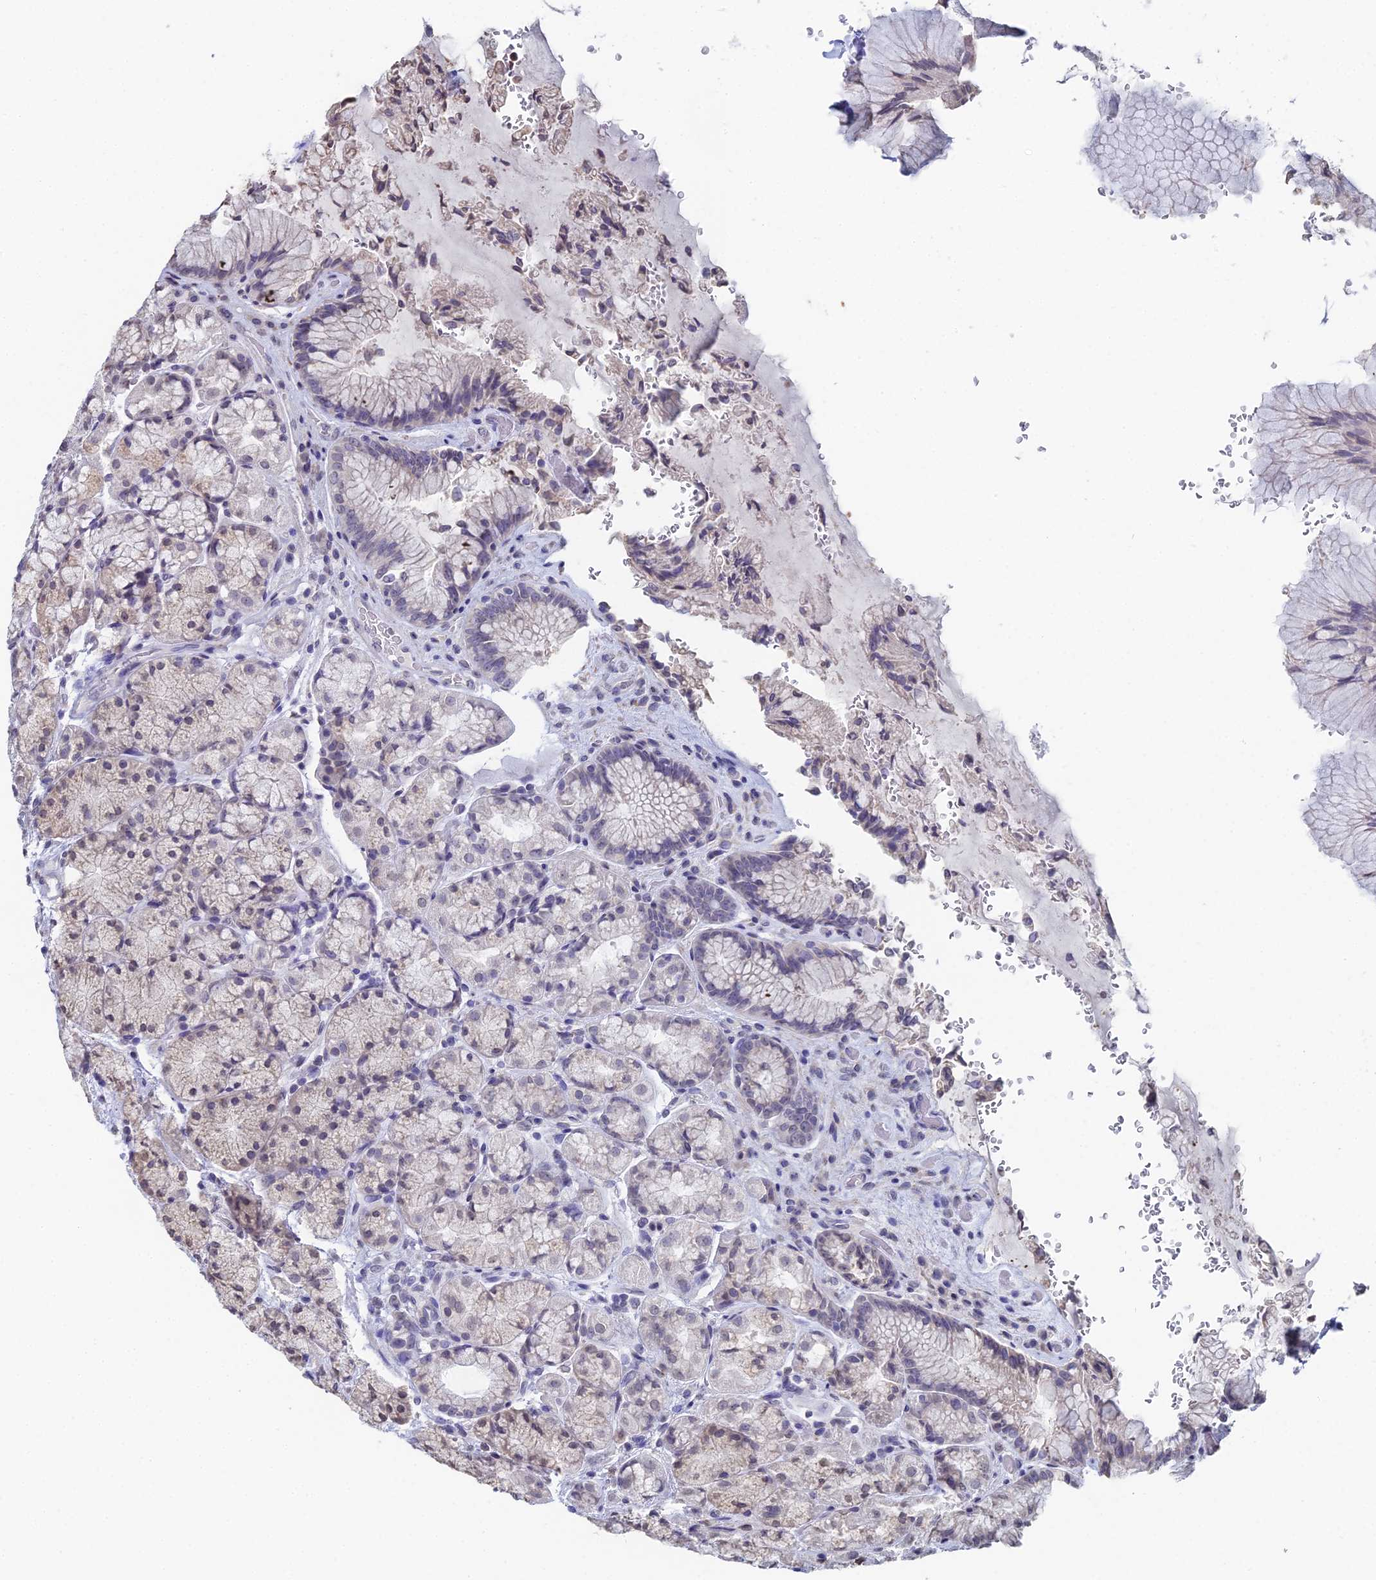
{"staining": {"intensity": "weak", "quantity": "25%-75%", "location": "cytoplasmic/membranous,nuclear"}, "tissue": "stomach", "cell_type": "Glandular cells", "image_type": "normal", "snomed": [{"axis": "morphology", "description": "Normal tissue, NOS"}, {"axis": "topography", "description": "Stomach"}], "caption": "Weak cytoplasmic/membranous,nuclear positivity is seen in about 25%-75% of glandular cells in benign stomach. Nuclei are stained in blue.", "gene": "PRR22", "patient": {"sex": "male", "age": 63}}